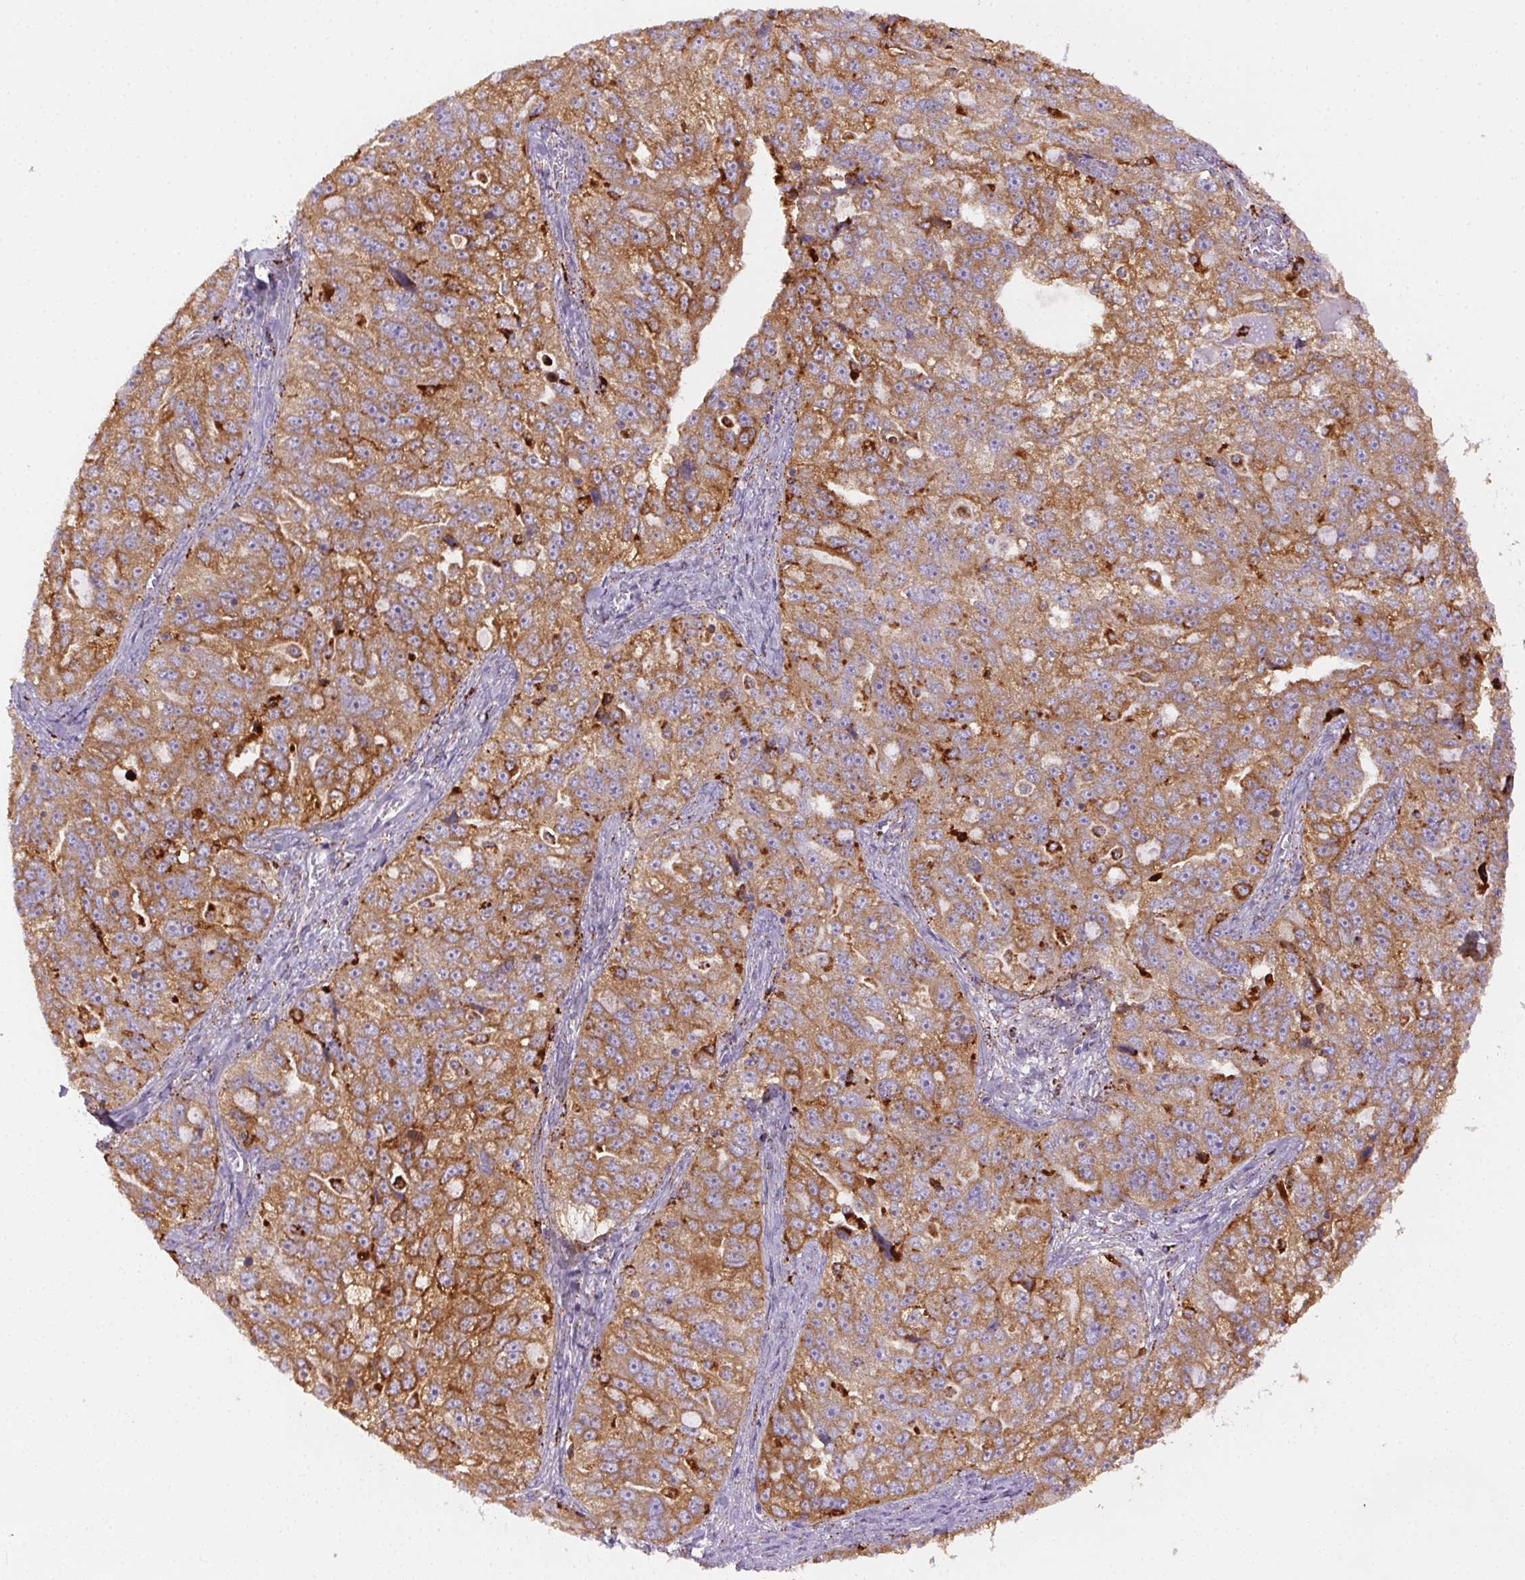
{"staining": {"intensity": "moderate", "quantity": ">75%", "location": "cytoplasmic/membranous"}, "tissue": "ovarian cancer", "cell_type": "Tumor cells", "image_type": "cancer", "snomed": [{"axis": "morphology", "description": "Cystadenocarcinoma, serous, NOS"}, {"axis": "topography", "description": "Ovary"}], "caption": "Ovarian cancer (serous cystadenocarcinoma) stained for a protein reveals moderate cytoplasmic/membranous positivity in tumor cells. The staining was performed using DAB (3,3'-diaminobenzidine), with brown indicating positive protein expression. Nuclei are stained blue with hematoxylin.", "gene": "SCPEP1", "patient": {"sex": "female", "age": 51}}